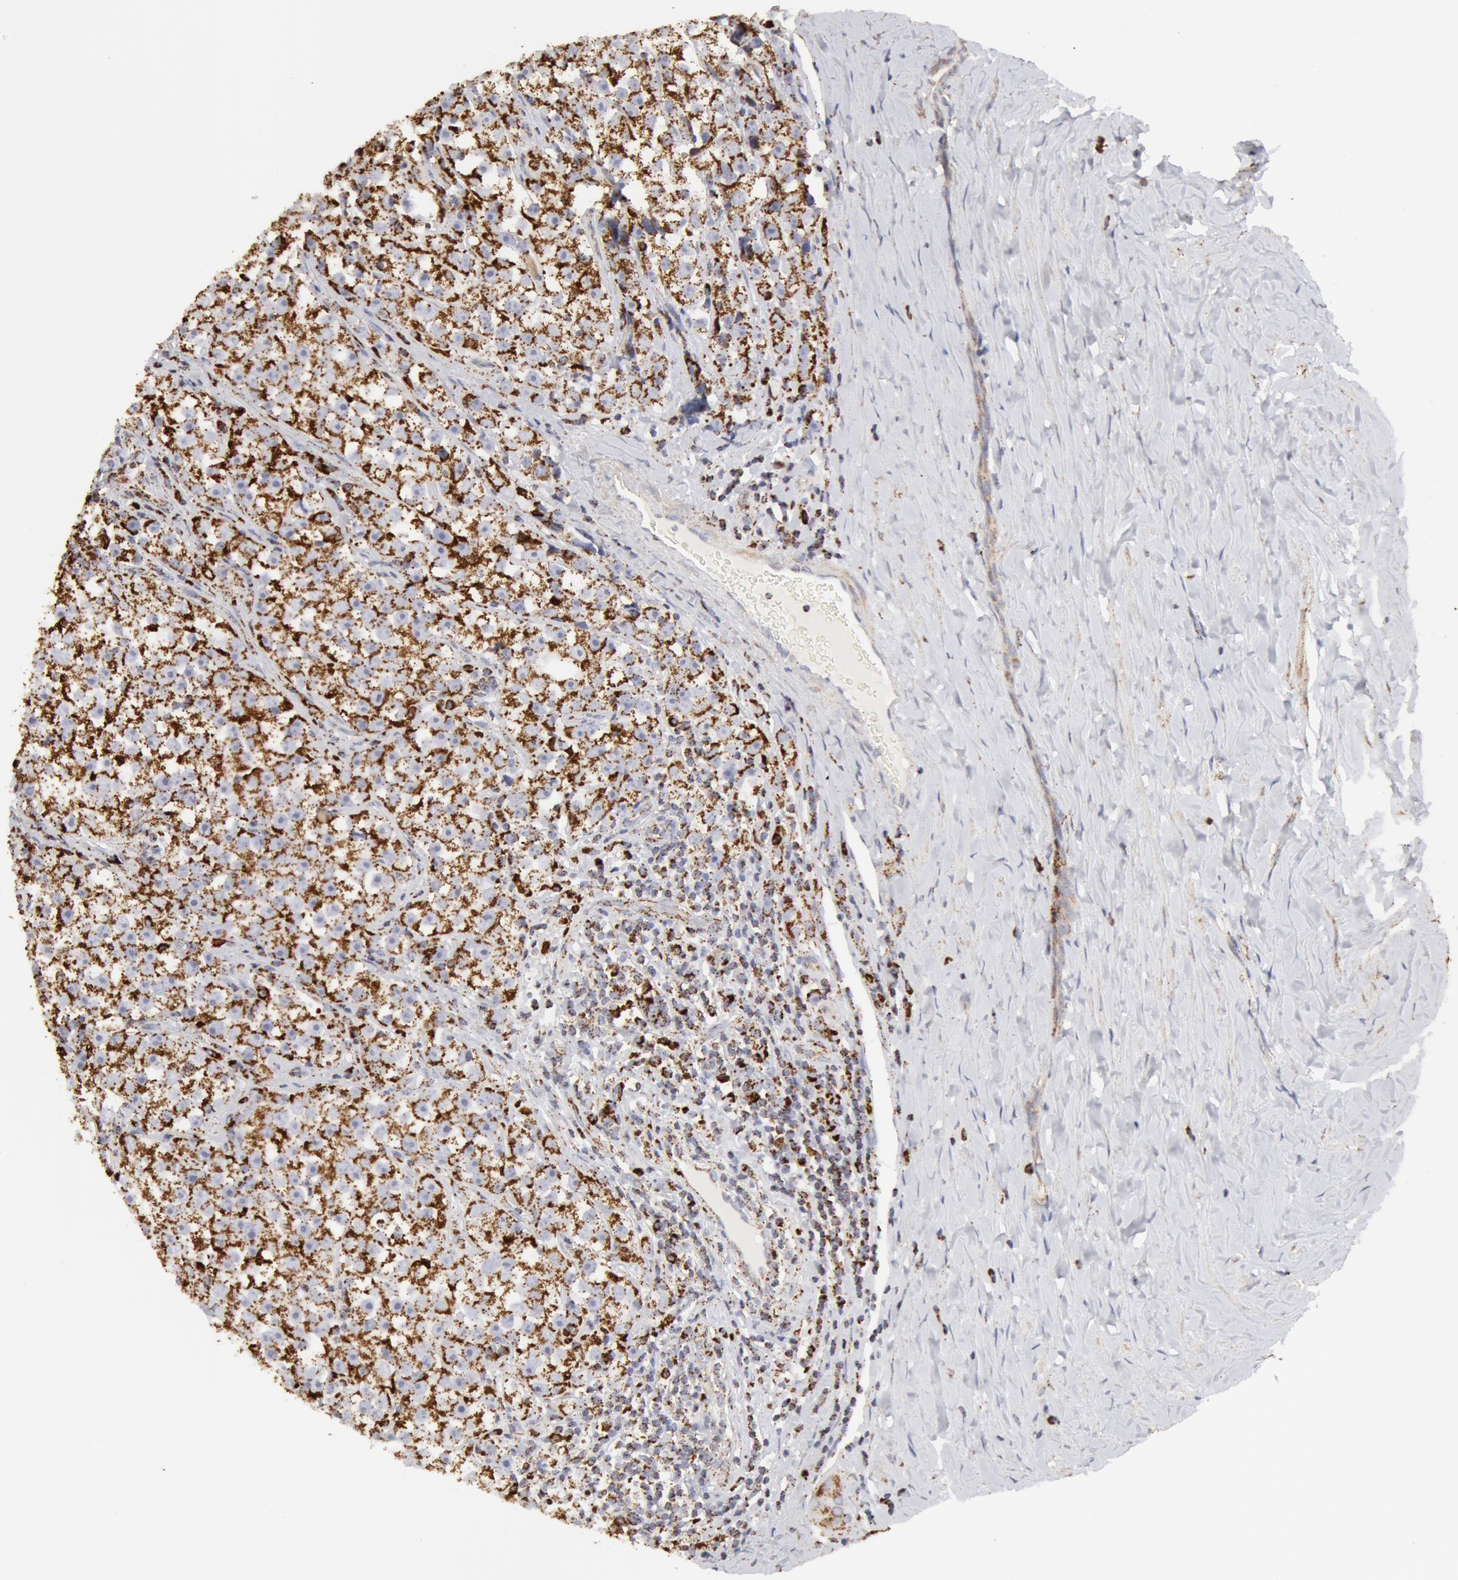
{"staining": {"intensity": "strong", "quantity": ">75%", "location": "cytoplasmic/membranous"}, "tissue": "testis cancer", "cell_type": "Tumor cells", "image_type": "cancer", "snomed": [{"axis": "morphology", "description": "Seminoma, NOS"}, {"axis": "topography", "description": "Testis"}], "caption": "DAB (3,3'-diaminobenzidine) immunohistochemical staining of human testis cancer (seminoma) exhibits strong cytoplasmic/membranous protein positivity in about >75% of tumor cells. (DAB IHC with brightfield microscopy, high magnification).", "gene": "ATP5F1B", "patient": {"sex": "male", "age": 32}}